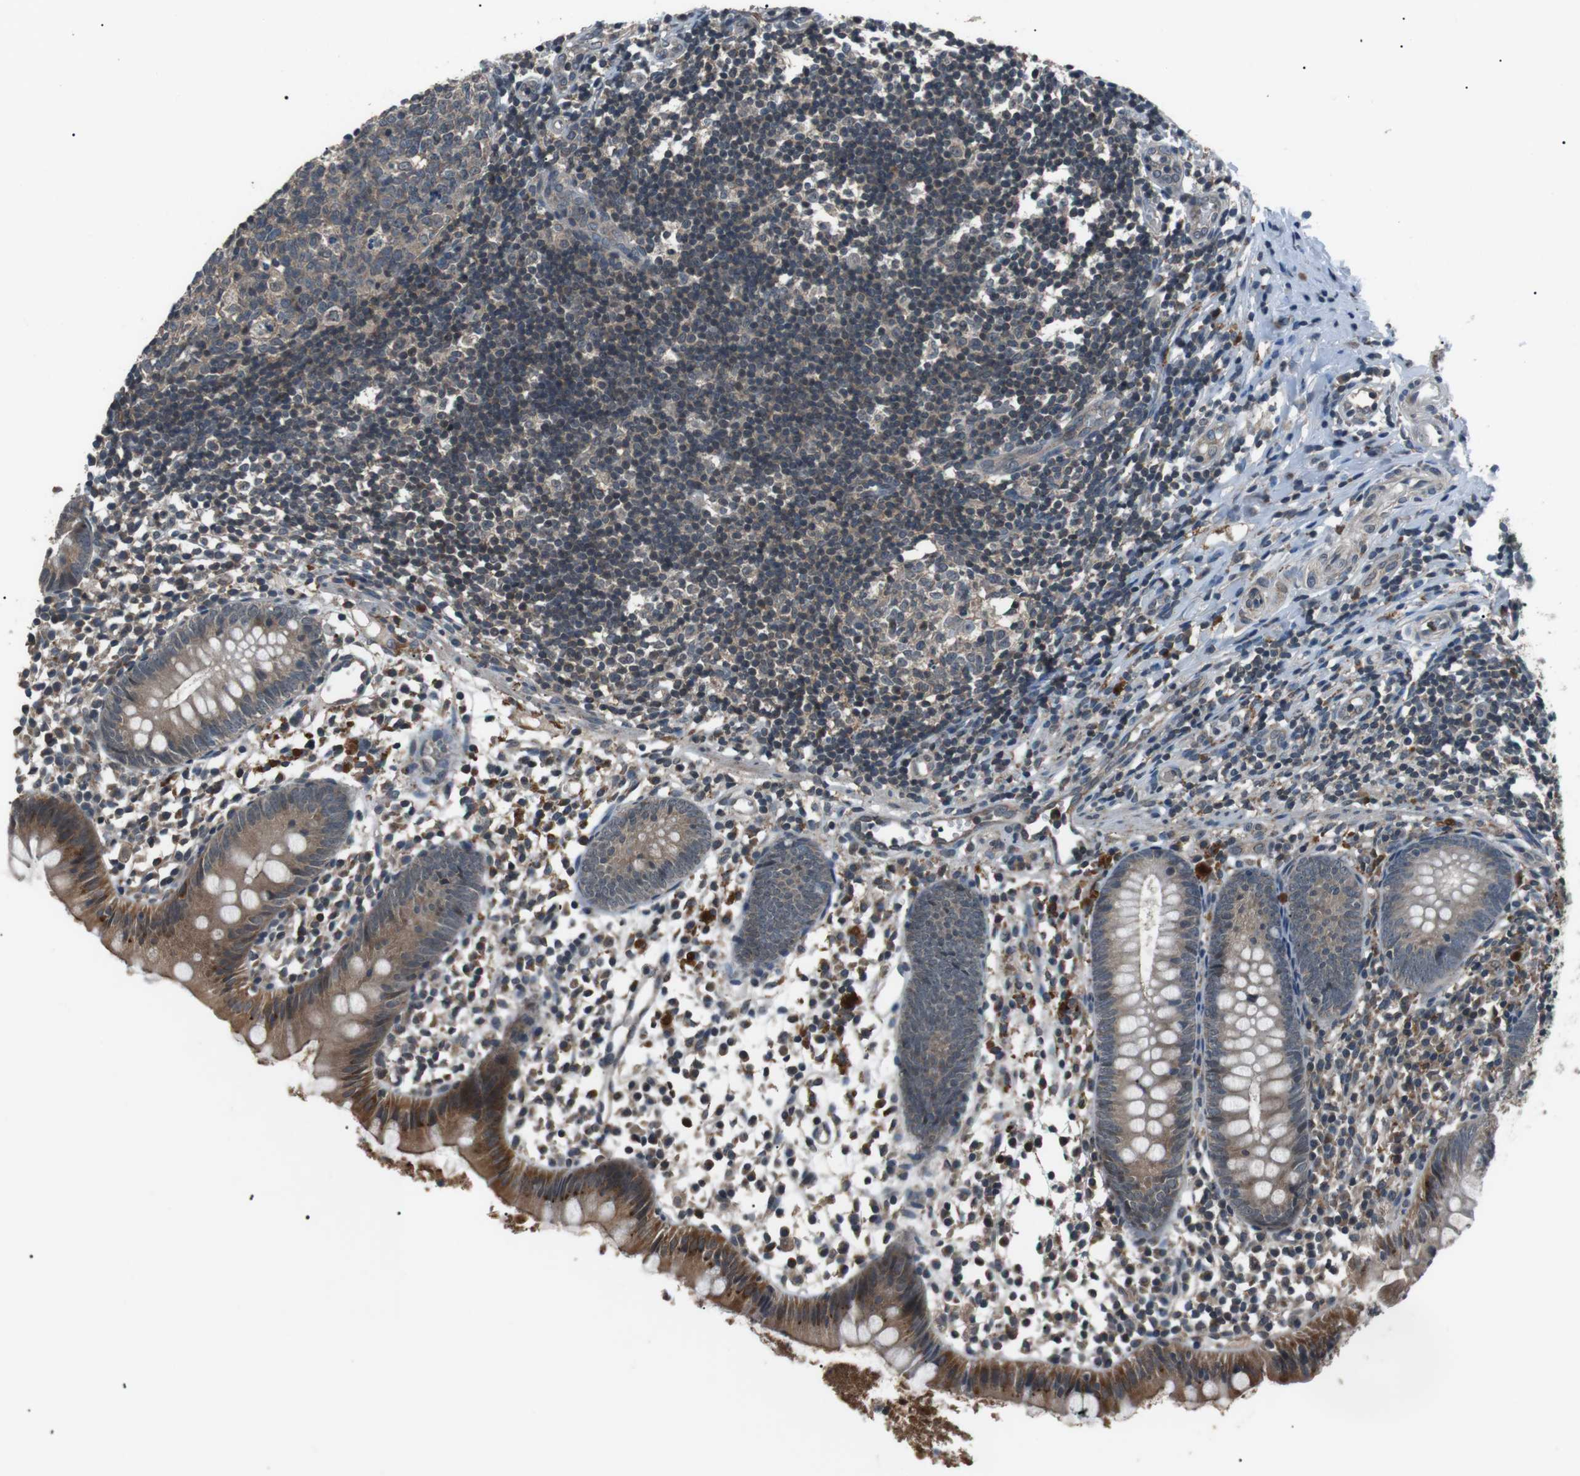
{"staining": {"intensity": "moderate", "quantity": "25%-75%", "location": "cytoplasmic/membranous"}, "tissue": "appendix", "cell_type": "Glandular cells", "image_type": "normal", "snomed": [{"axis": "morphology", "description": "Normal tissue, NOS"}, {"axis": "topography", "description": "Appendix"}], "caption": "This is an image of immunohistochemistry (IHC) staining of benign appendix, which shows moderate positivity in the cytoplasmic/membranous of glandular cells.", "gene": "NEK7", "patient": {"sex": "female", "age": 20}}